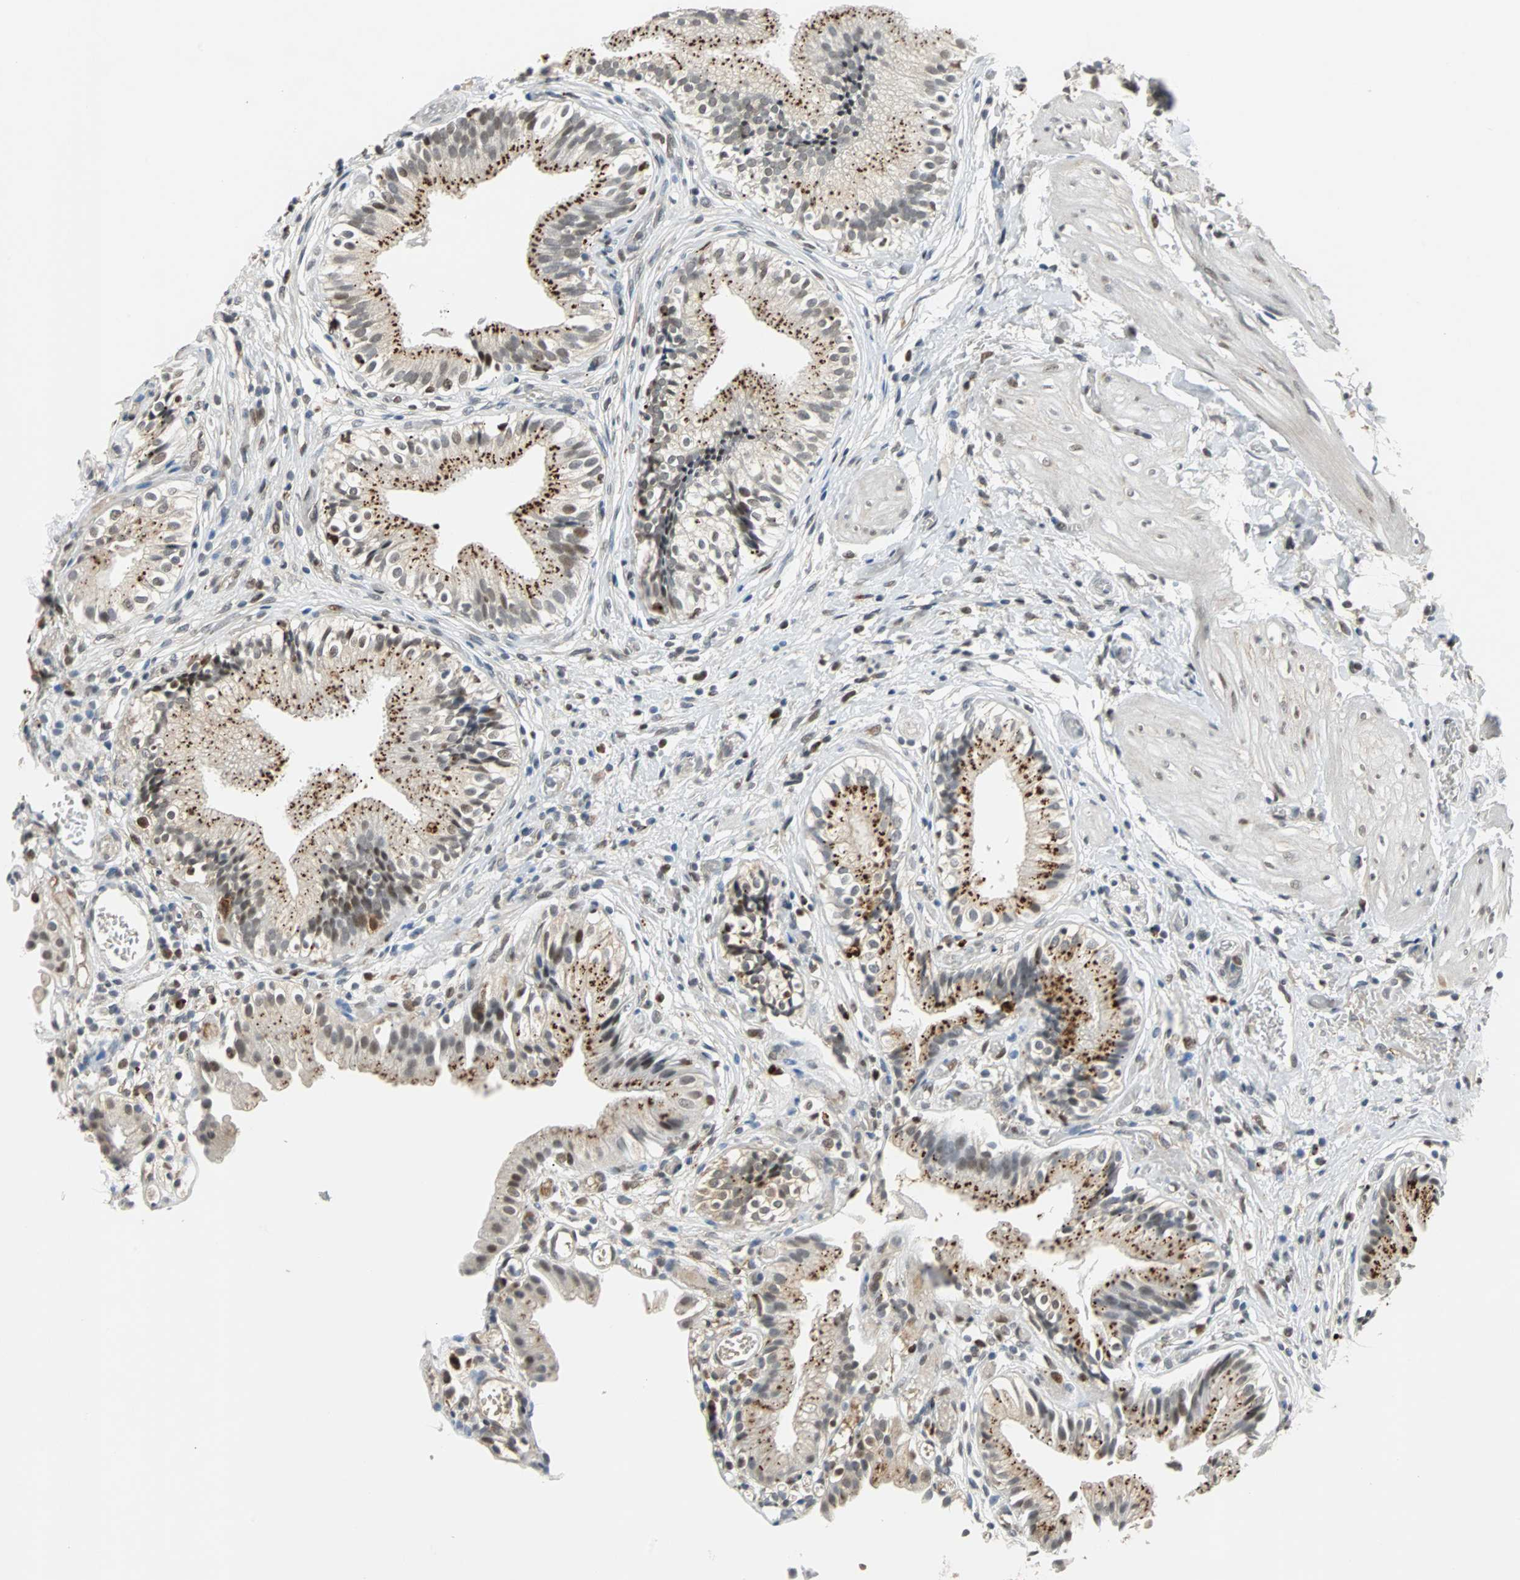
{"staining": {"intensity": "strong", "quantity": ">75%", "location": "cytoplasmic/membranous"}, "tissue": "gallbladder", "cell_type": "Glandular cells", "image_type": "normal", "snomed": [{"axis": "morphology", "description": "Normal tissue, NOS"}, {"axis": "topography", "description": "Gallbladder"}], "caption": "A histopathology image of human gallbladder stained for a protein reveals strong cytoplasmic/membranous brown staining in glandular cells.", "gene": "HLX", "patient": {"sex": "male", "age": 65}}